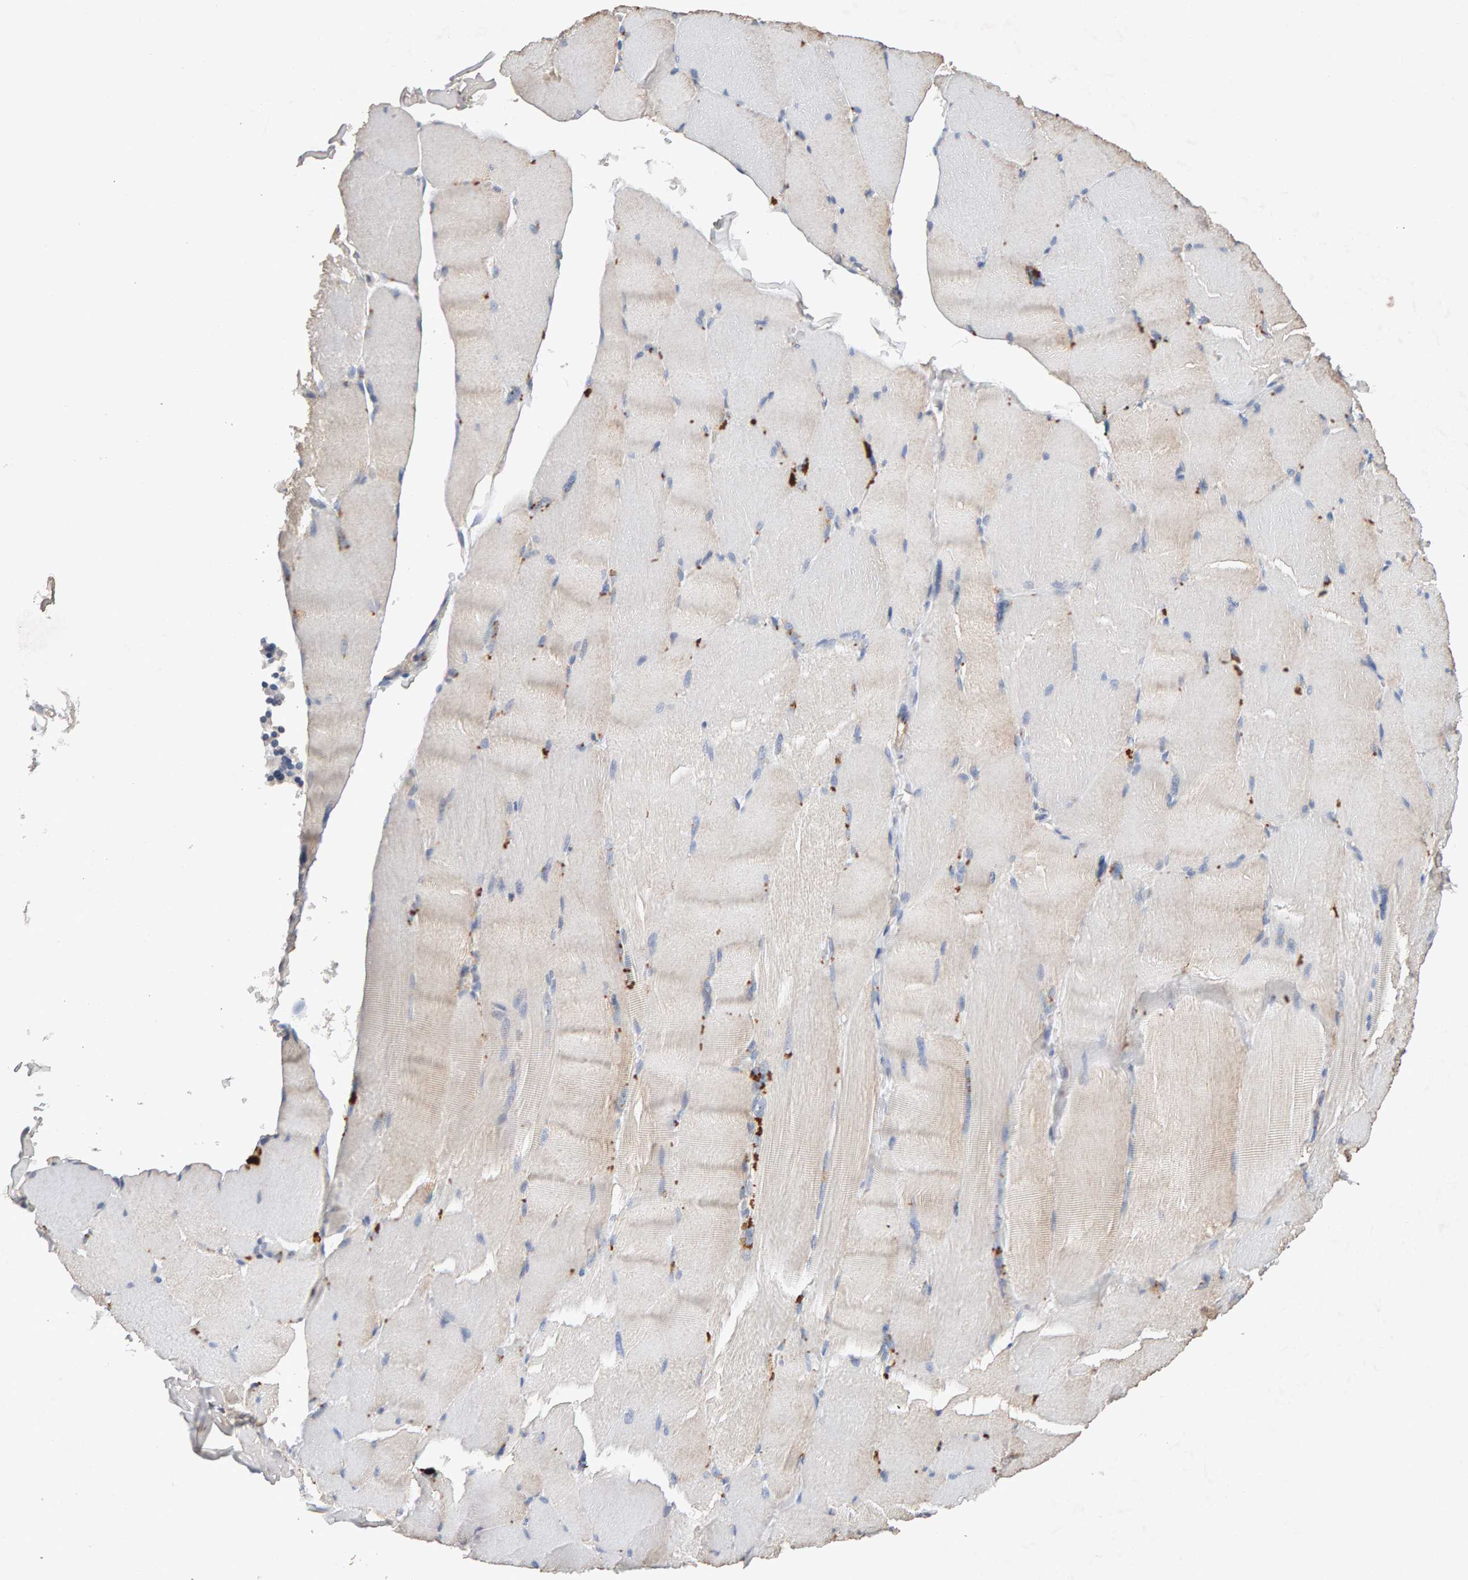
{"staining": {"intensity": "weak", "quantity": "<25%", "location": "cytoplasmic/membranous"}, "tissue": "skeletal muscle", "cell_type": "Myocytes", "image_type": "normal", "snomed": [{"axis": "morphology", "description": "Normal tissue, NOS"}, {"axis": "topography", "description": "Skin"}, {"axis": "topography", "description": "Skeletal muscle"}], "caption": "Immunohistochemical staining of benign skeletal muscle displays no significant positivity in myocytes.", "gene": "PTPRM", "patient": {"sex": "male", "age": 83}}